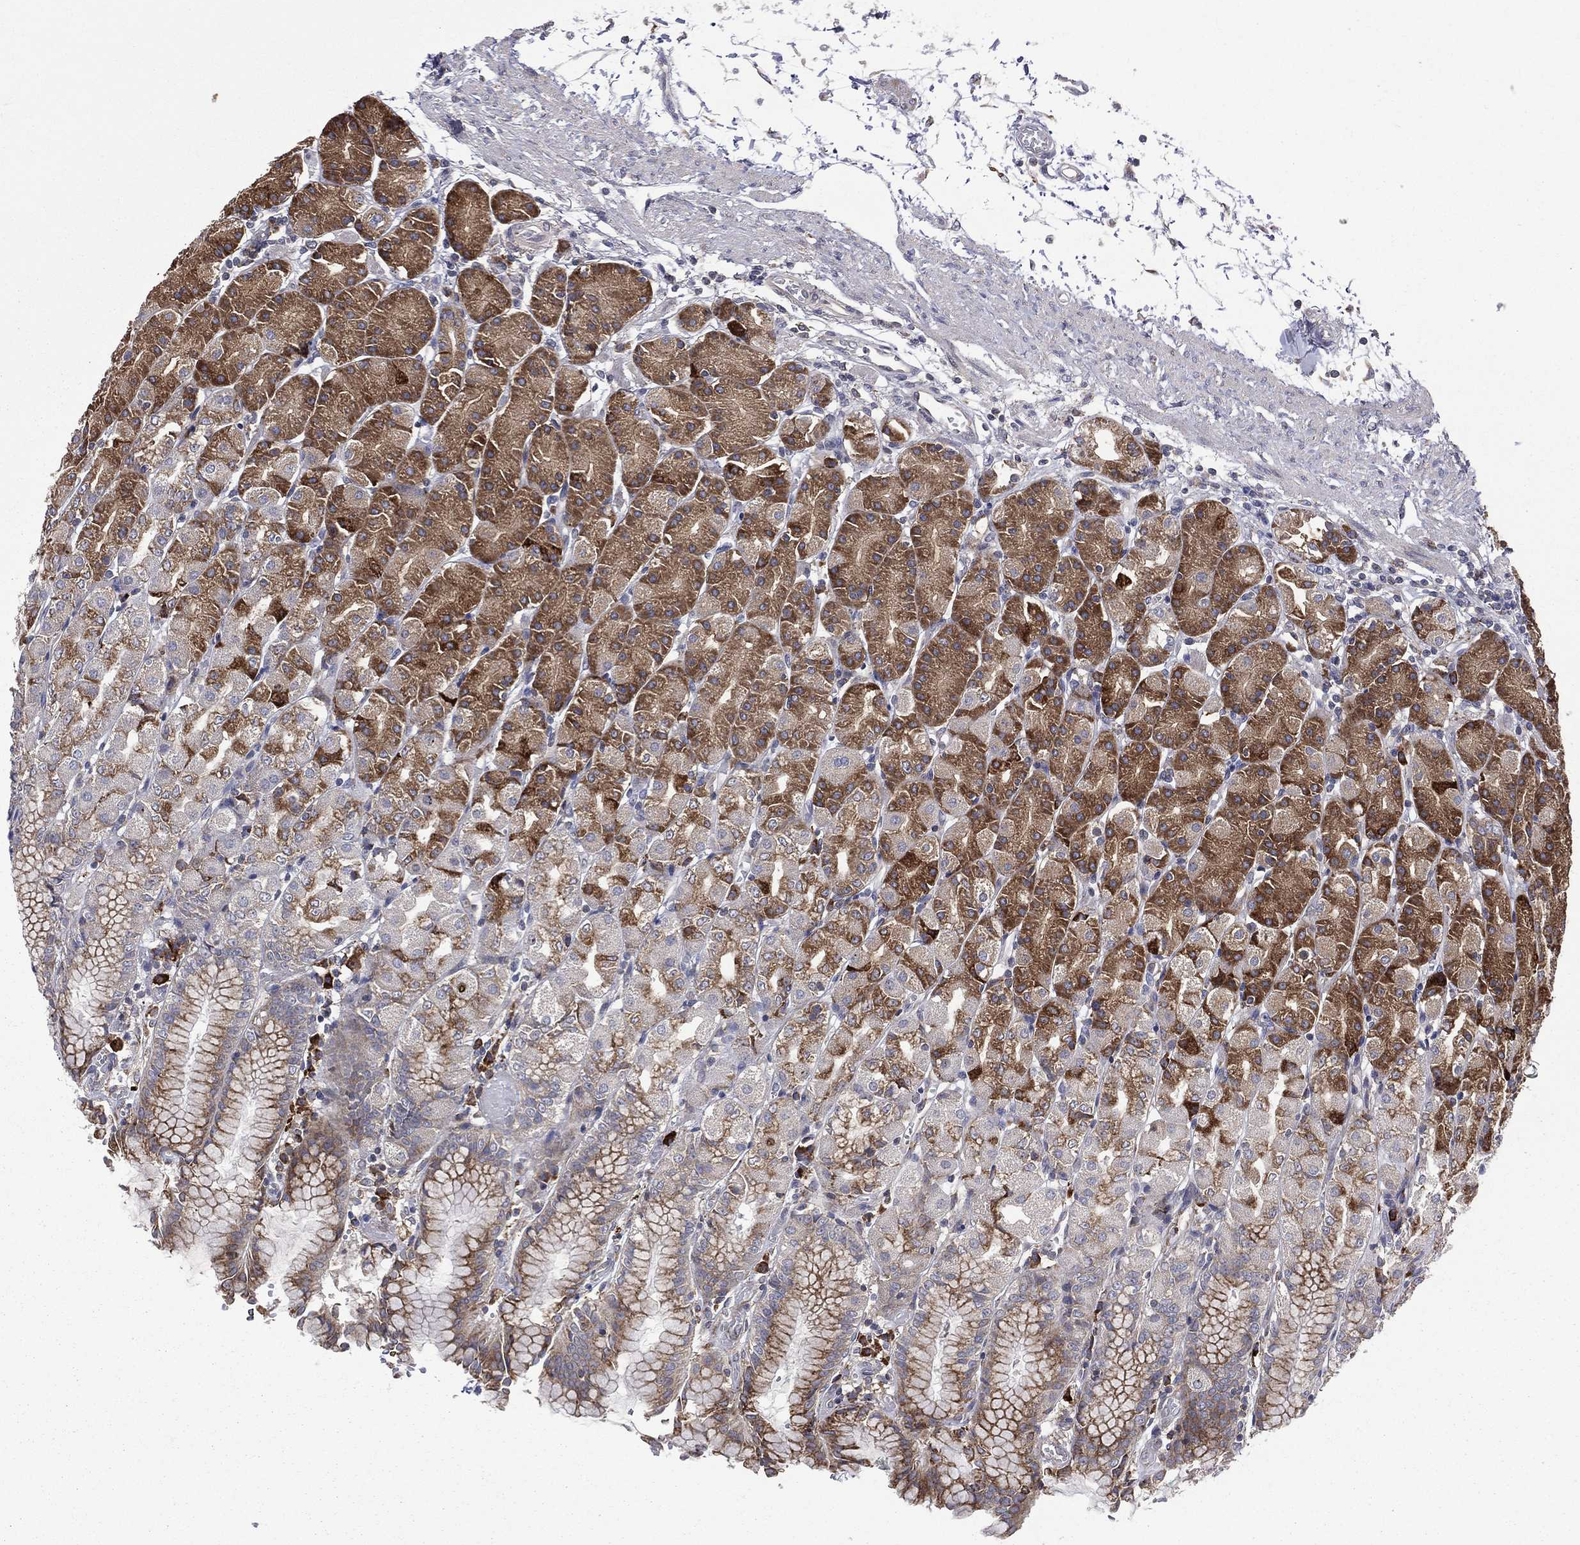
{"staining": {"intensity": "strong", "quantity": "25%-75%", "location": "cytoplasmic/membranous"}, "tissue": "stomach", "cell_type": "Glandular cells", "image_type": "normal", "snomed": [{"axis": "morphology", "description": "Normal tissue, NOS"}, {"axis": "morphology", "description": "Adenocarcinoma, NOS"}, {"axis": "topography", "description": "Stomach"}], "caption": "Approximately 25%-75% of glandular cells in normal human stomach exhibit strong cytoplasmic/membranous protein staining as visualized by brown immunohistochemical staining.", "gene": "C20orf96", "patient": {"sex": "female", "age": 81}}